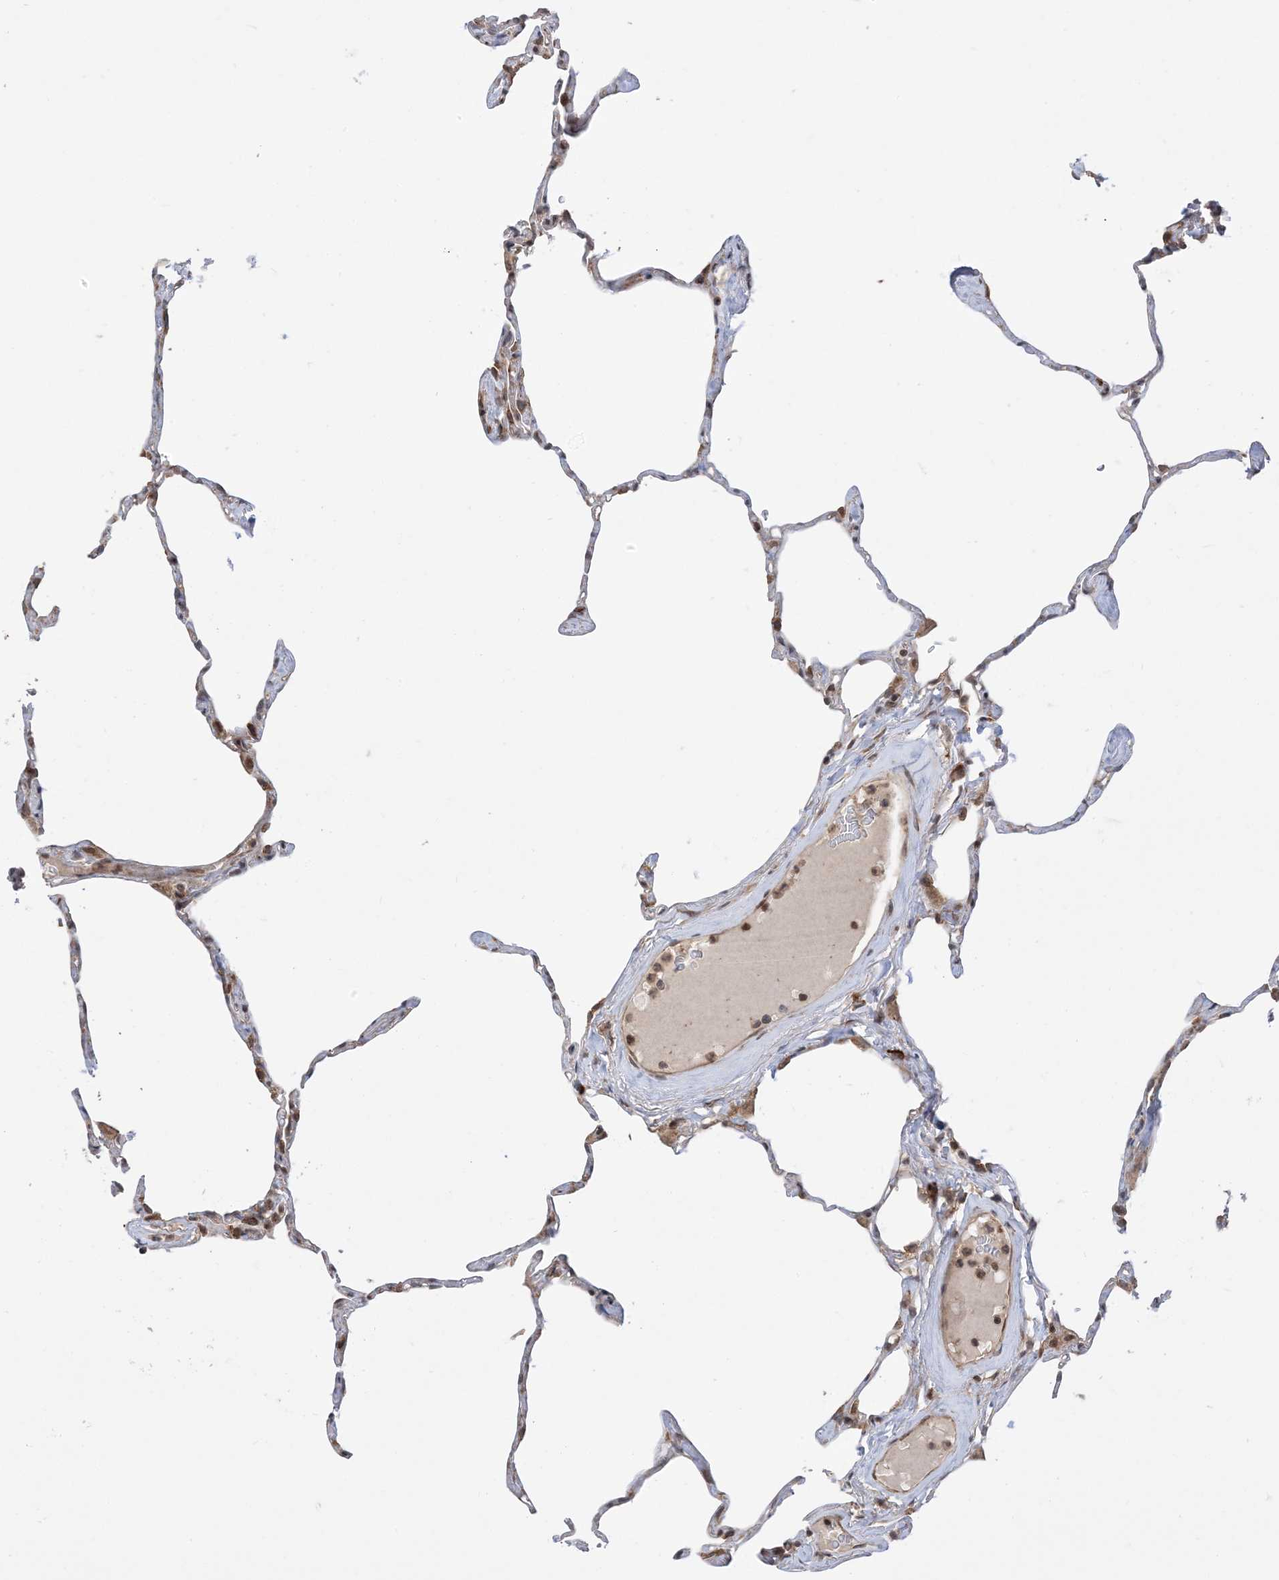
{"staining": {"intensity": "weak", "quantity": "<25%", "location": "cytoplasmic/membranous"}, "tissue": "lung", "cell_type": "Alveolar cells", "image_type": "normal", "snomed": [{"axis": "morphology", "description": "Normal tissue, NOS"}, {"axis": "topography", "description": "Lung"}], "caption": "This photomicrograph is of normal lung stained with immunohistochemistry to label a protein in brown with the nuclei are counter-stained blue. There is no positivity in alveolar cells. The staining is performed using DAB (3,3'-diaminobenzidine) brown chromogen with nuclei counter-stained in using hematoxylin.", "gene": "METTL21A", "patient": {"sex": "male", "age": 65}}